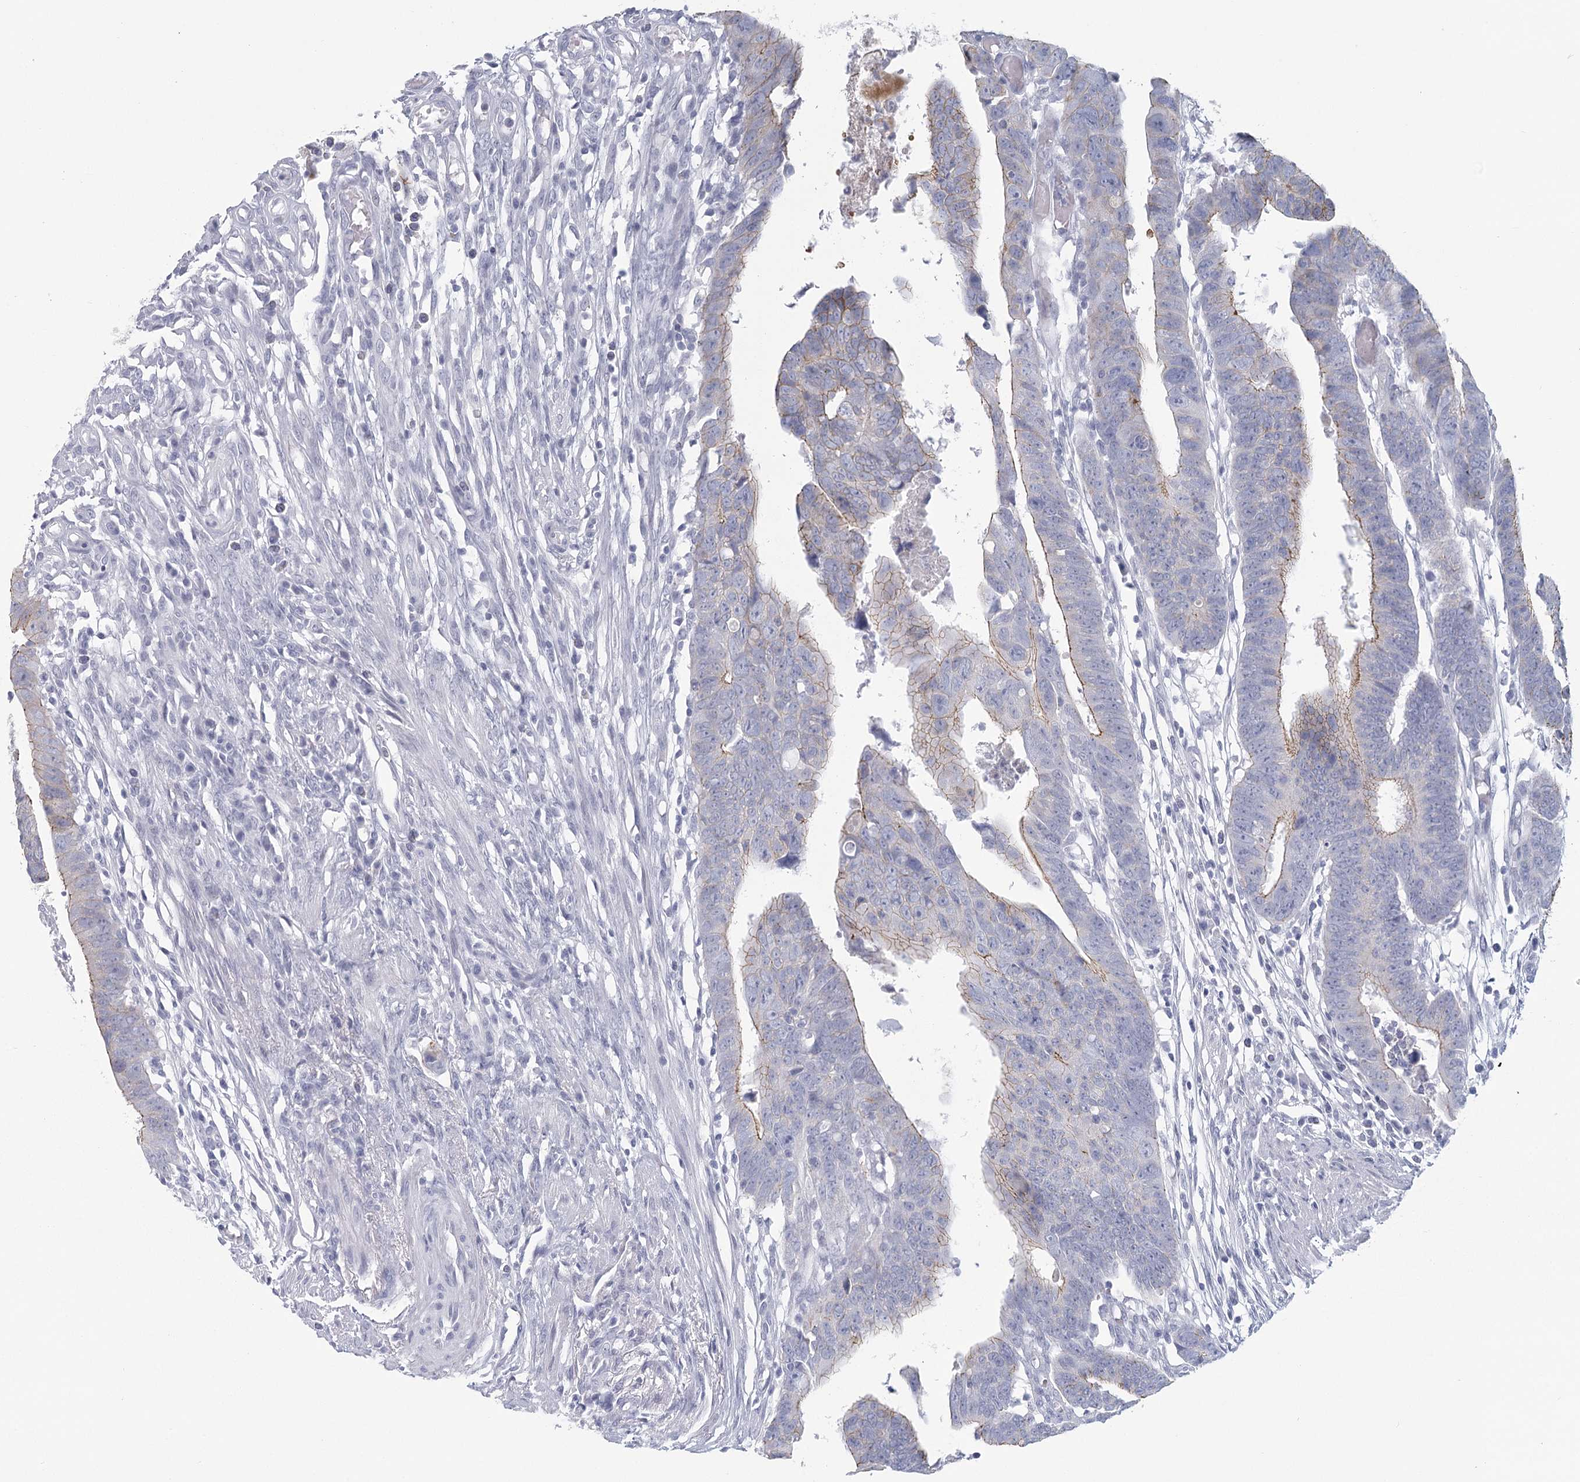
{"staining": {"intensity": "weak", "quantity": "<25%", "location": "cytoplasmic/membranous"}, "tissue": "colorectal cancer", "cell_type": "Tumor cells", "image_type": "cancer", "snomed": [{"axis": "morphology", "description": "Adenocarcinoma, NOS"}, {"axis": "topography", "description": "Rectum"}], "caption": "Immunohistochemical staining of adenocarcinoma (colorectal) exhibits no significant expression in tumor cells.", "gene": "WNT8B", "patient": {"sex": "female", "age": 65}}